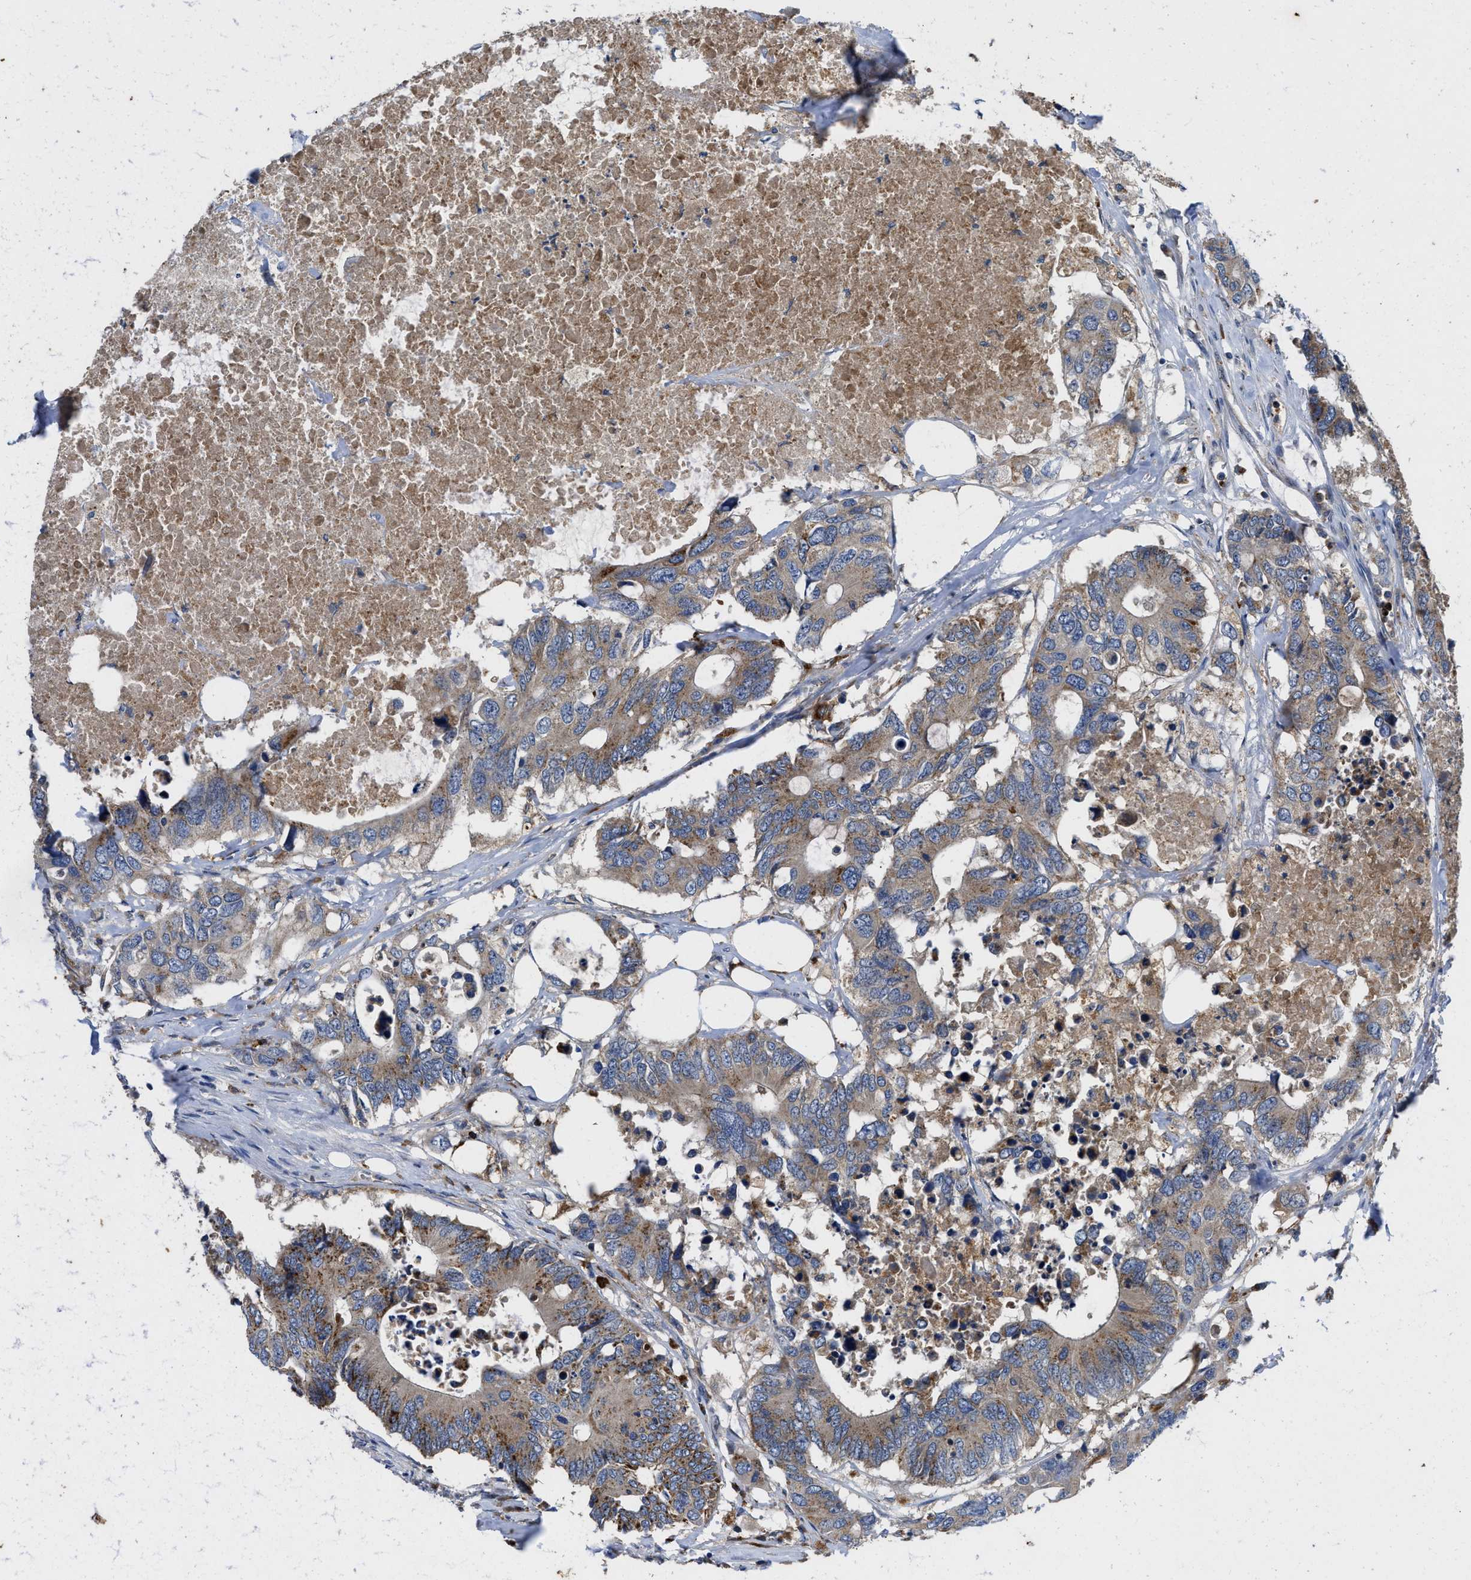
{"staining": {"intensity": "moderate", "quantity": ">75%", "location": "cytoplasmic/membranous"}, "tissue": "colorectal cancer", "cell_type": "Tumor cells", "image_type": "cancer", "snomed": [{"axis": "morphology", "description": "Adenocarcinoma, NOS"}, {"axis": "topography", "description": "Colon"}], "caption": "Approximately >75% of tumor cells in human adenocarcinoma (colorectal) display moderate cytoplasmic/membranous protein staining as visualized by brown immunohistochemical staining.", "gene": "ENPP4", "patient": {"sex": "male", "age": 71}}